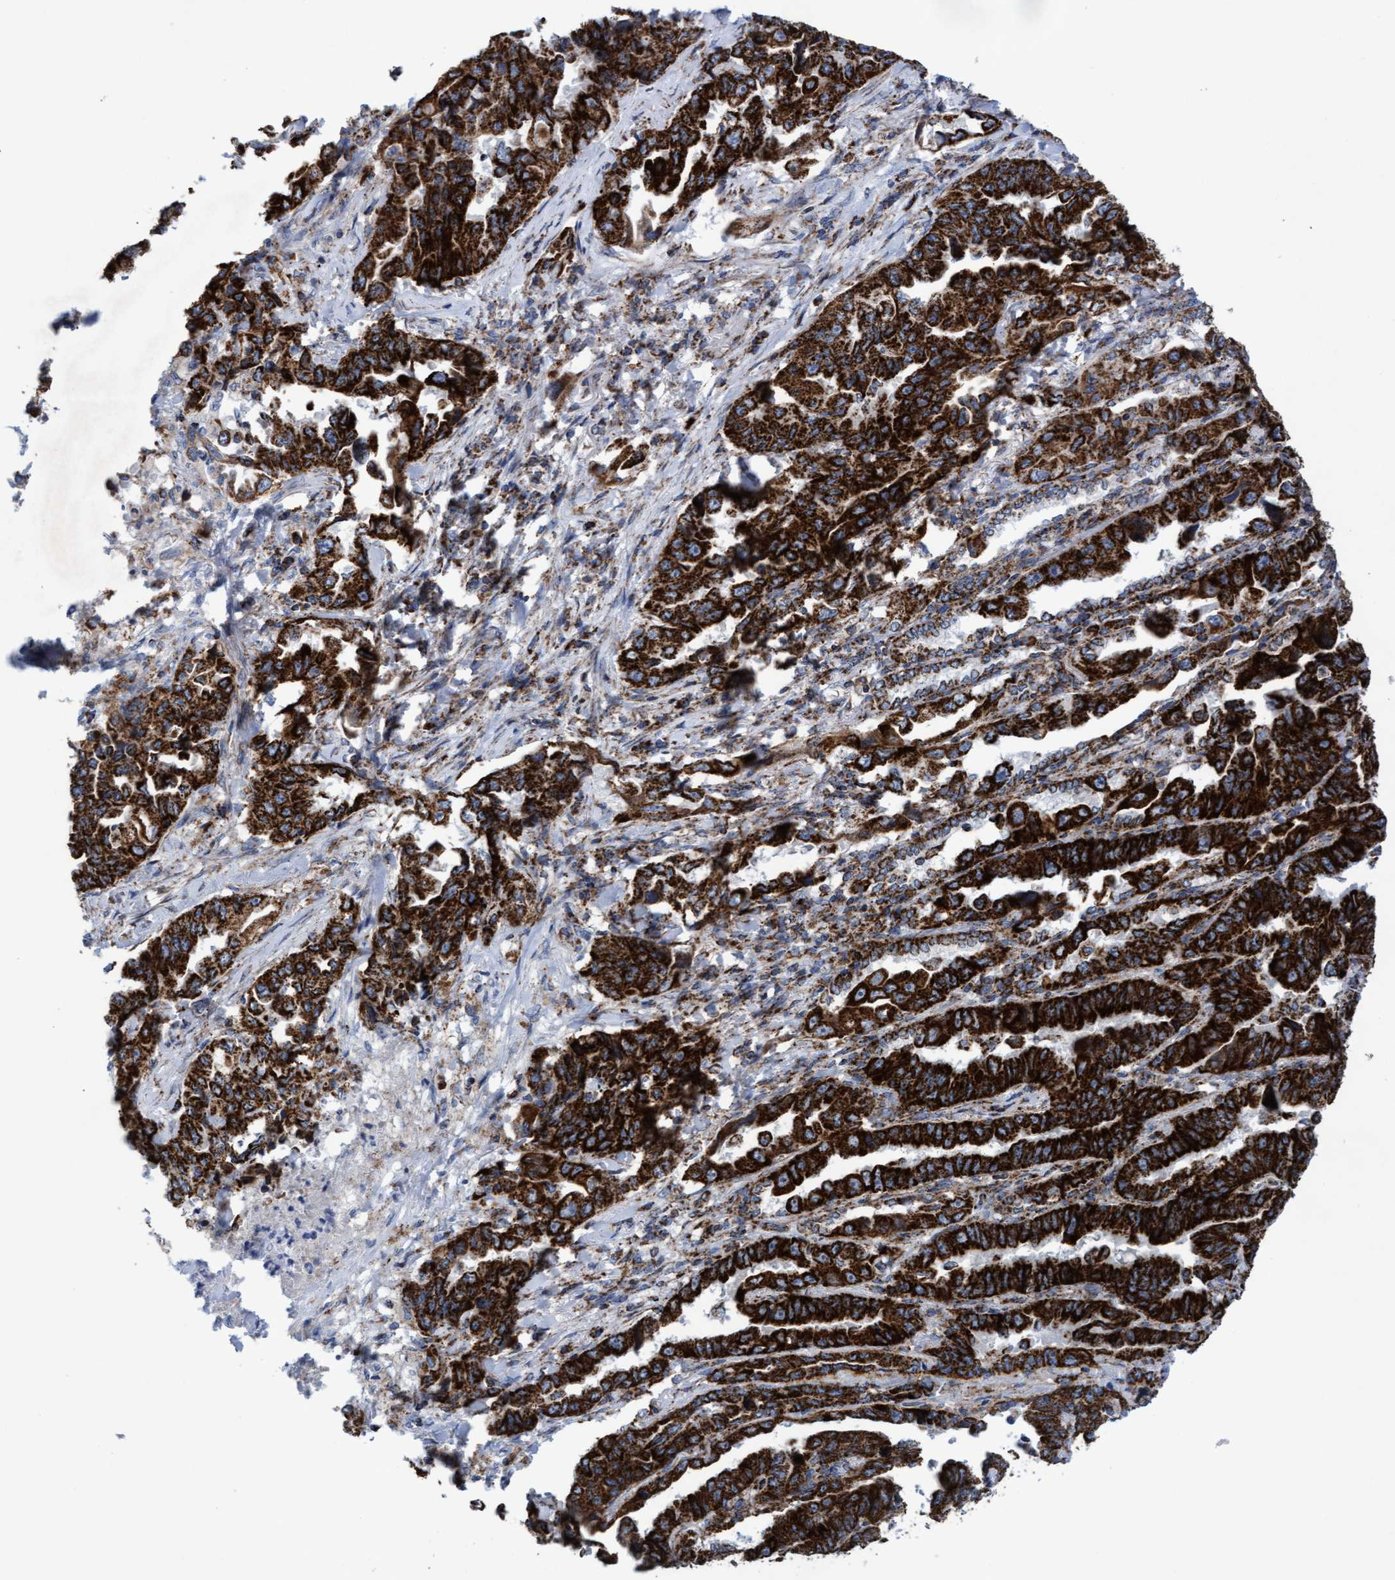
{"staining": {"intensity": "strong", "quantity": ">75%", "location": "cytoplasmic/membranous"}, "tissue": "lung cancer", "cell_type": "Tumor cells", "image_type": "cancer", "snomed": [{"axis": "morphology", "description": "Adenocarcinoma, NOS"}, {"axis": "topography", "description": "Lung"}], "caption": "Protein expression analysis of human adenocarcinoma (lung) reveals strong cytoplasmic/membranous positivity in about >75% of tumor cells. Using DAB (3,3'-diaminobenzidine) (brown) and hematoxylin (blue) stains, captured at high magnification using brightfield microscopy.", "gene": "MRPL38", "patient": {"sex": "female", "age": 51}}